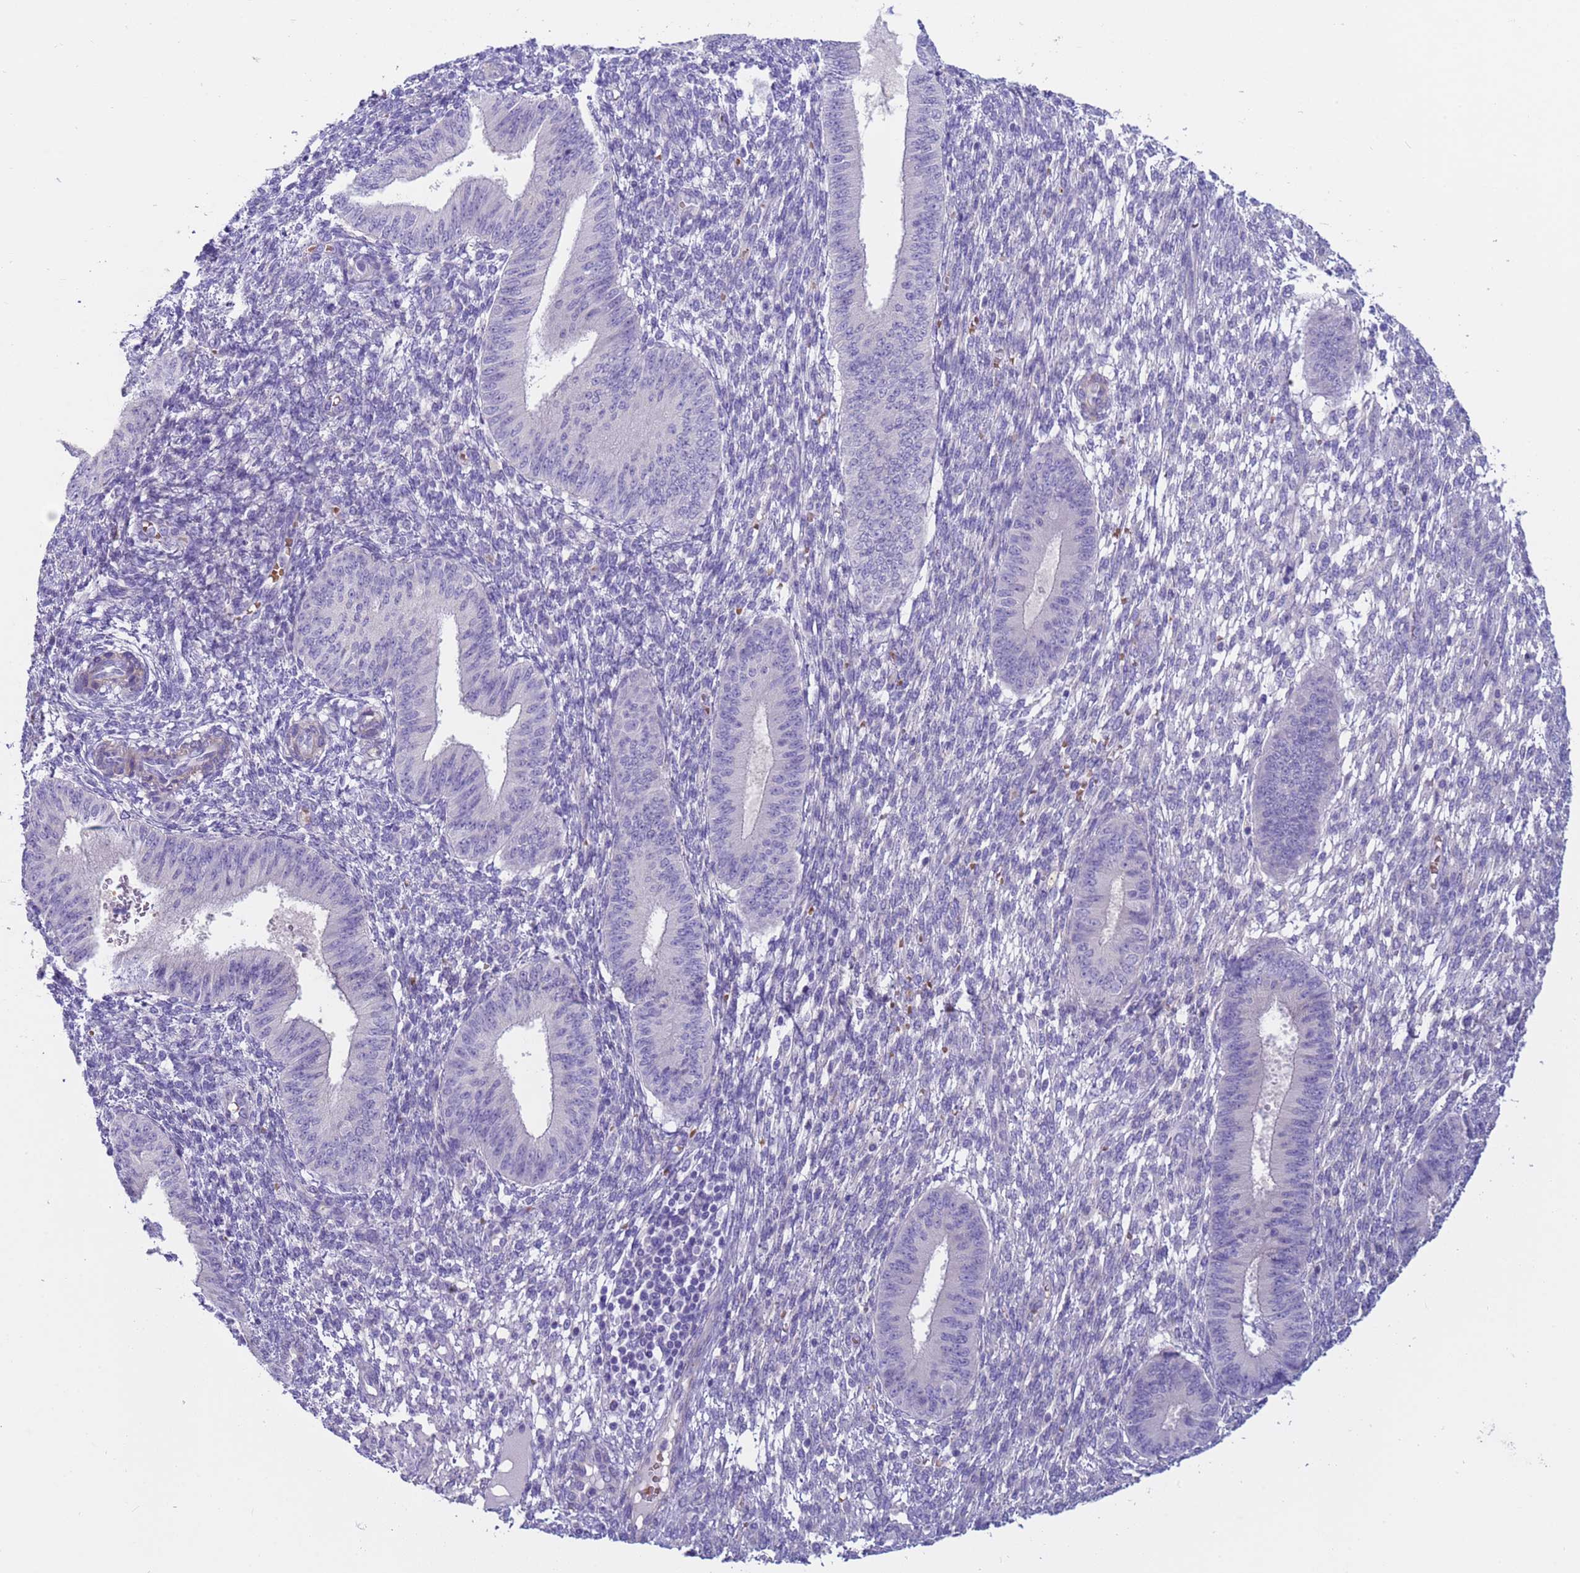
{"staining": {"intensity": "negative", "quantity": "none", "location": "none"}, "tissue": "endometrium", "cell_type": "Cells in endometrial stroma", "image_type": "normal", "snomed": [{"axis": "morphology", "description": "Normal tissue, NOS"}, {"axis": "topography", "description": "Endometrium"}], "caption": "An immunohistochemistry photomicrograph of unremarkable endometrium is shown. There is no staining in cells in endometrial stroma of endometrium.", "gene": "KBTBD3", "patient": {"sex": "female", "age": 49}}